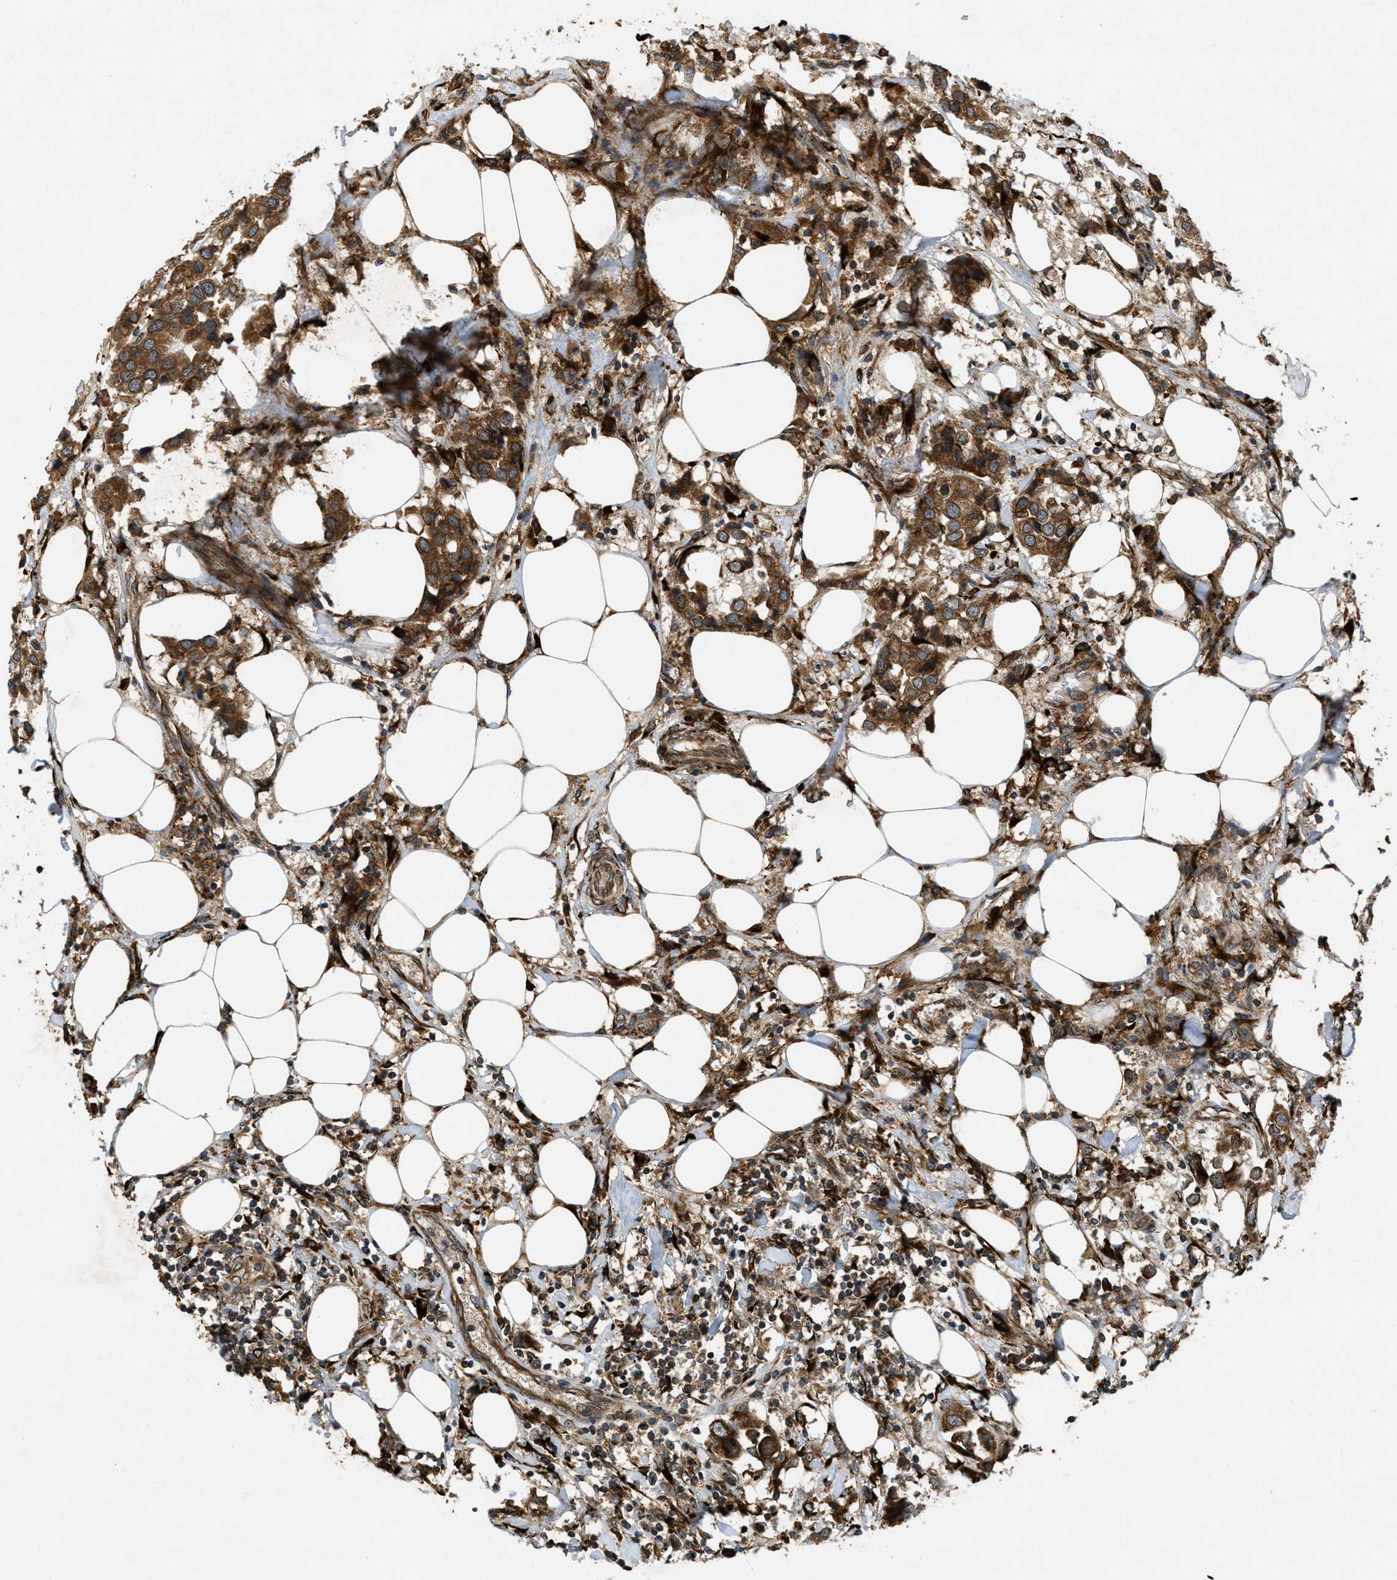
{"staining": {"intensity": "moderate", "quantity": ">75%", "location": "cytoplasmic/membranous"}, "tissue": "breast cancer", "cell_type": "Tumor cells", "image_type": "cancer", "snomed": [{"axis": "morphology", "description": "Duct carcinoma"}, {"axis": "topography", "description": "Breast"}], "caption": "Immunohistochemical staining of human breast cancer shows moderate cytoplasmic/membranous protein positivity in approximately >75% of tumor cells.", "gene": "PCDH18", "patient": {"sex": "female", "age": 80}}